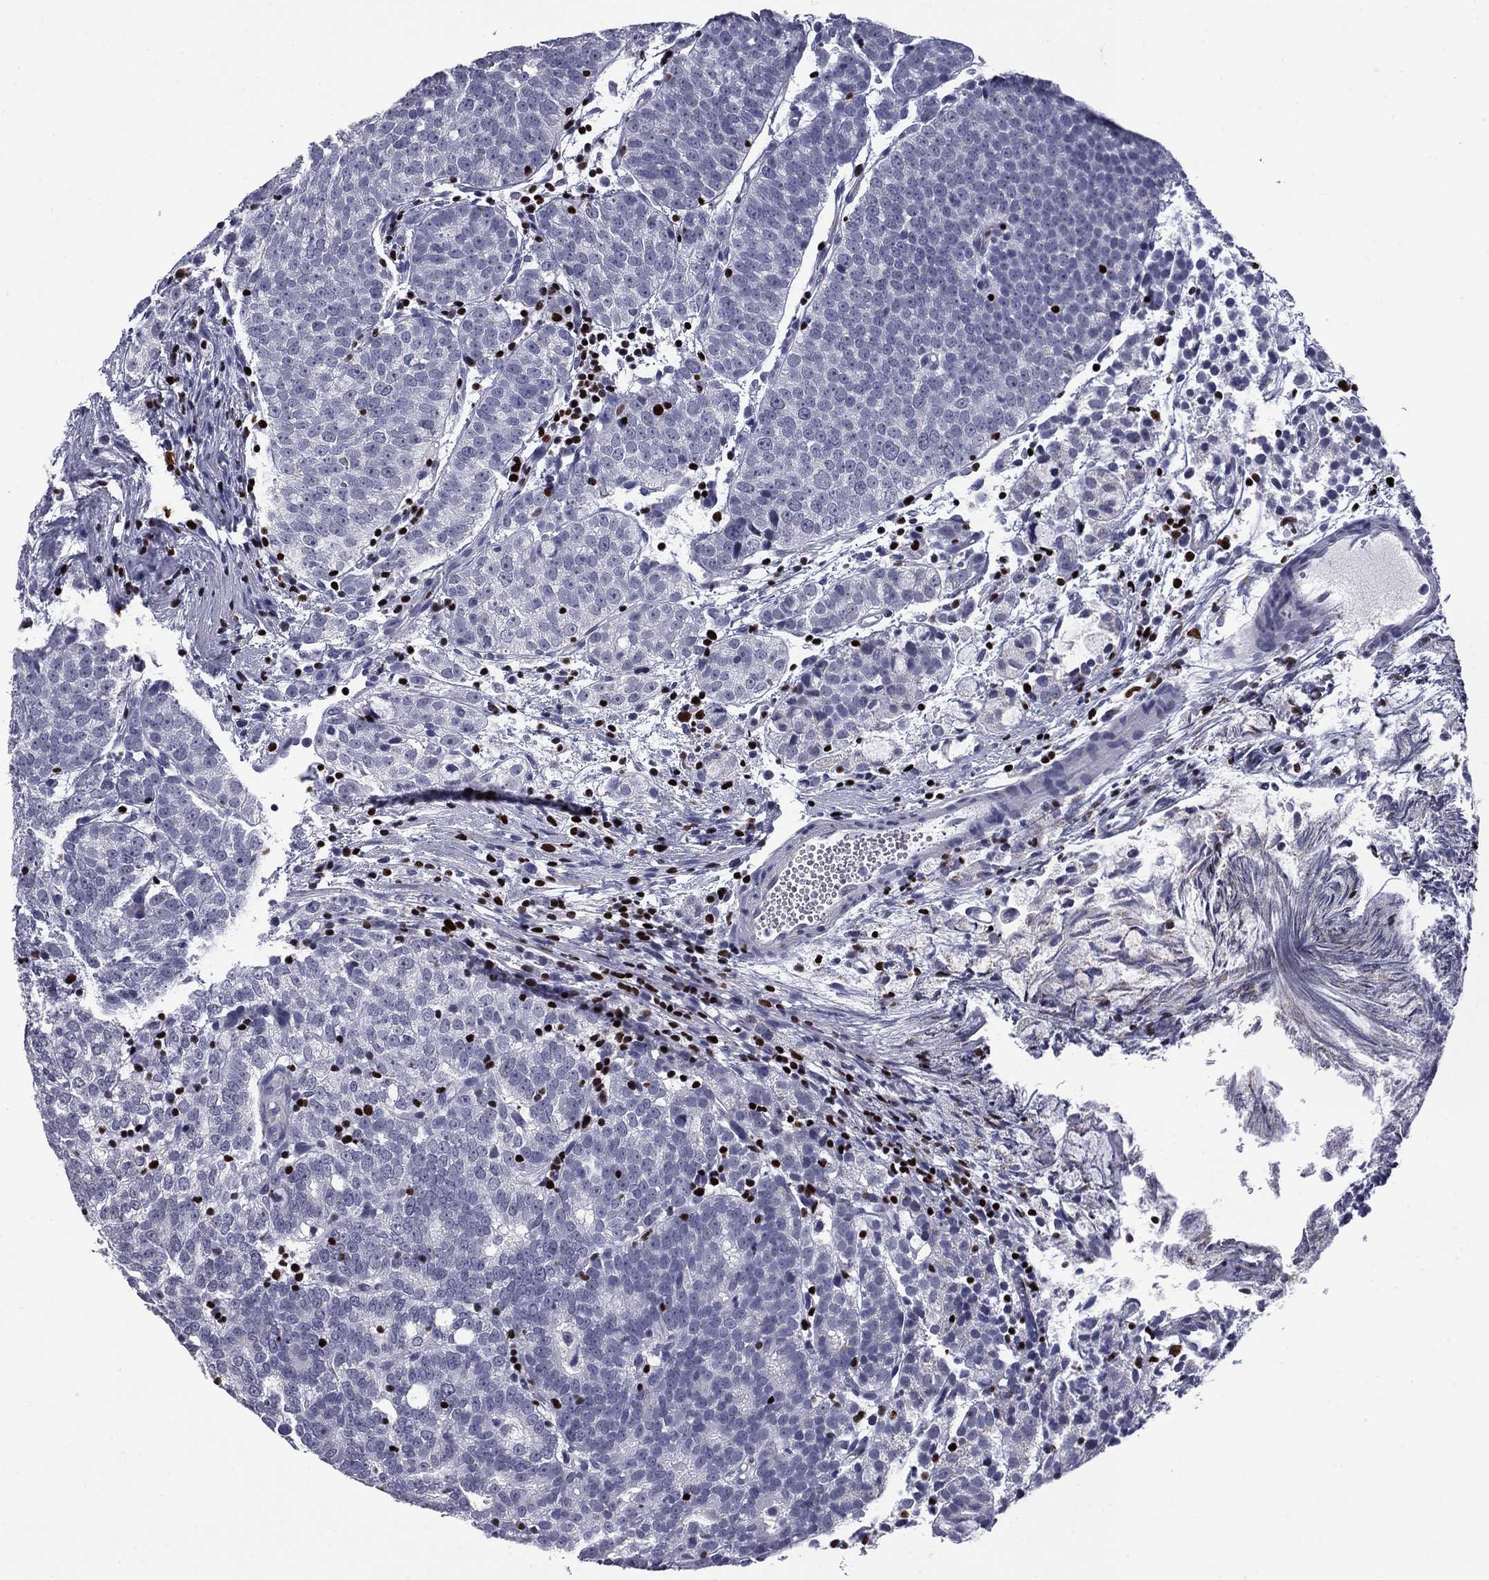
{"staining": {"intensity": "negative", "quantity": "none", "location": "none"}, "tissue": "prostate cancer", "cell_type": "Tumor cells", "image_type": "cancer", "snomed": [{"axis": "morphology", "description": "Adenocarcinoma, High grade"}, {"axis": "topography", "description": "Prostate"}], "caption": "This is an IHC micrograph of human prostate cancer. There is no positivity in tumor cells.", "gene": "IKZF3", "patient": {"sex": "male", "age": 53}}